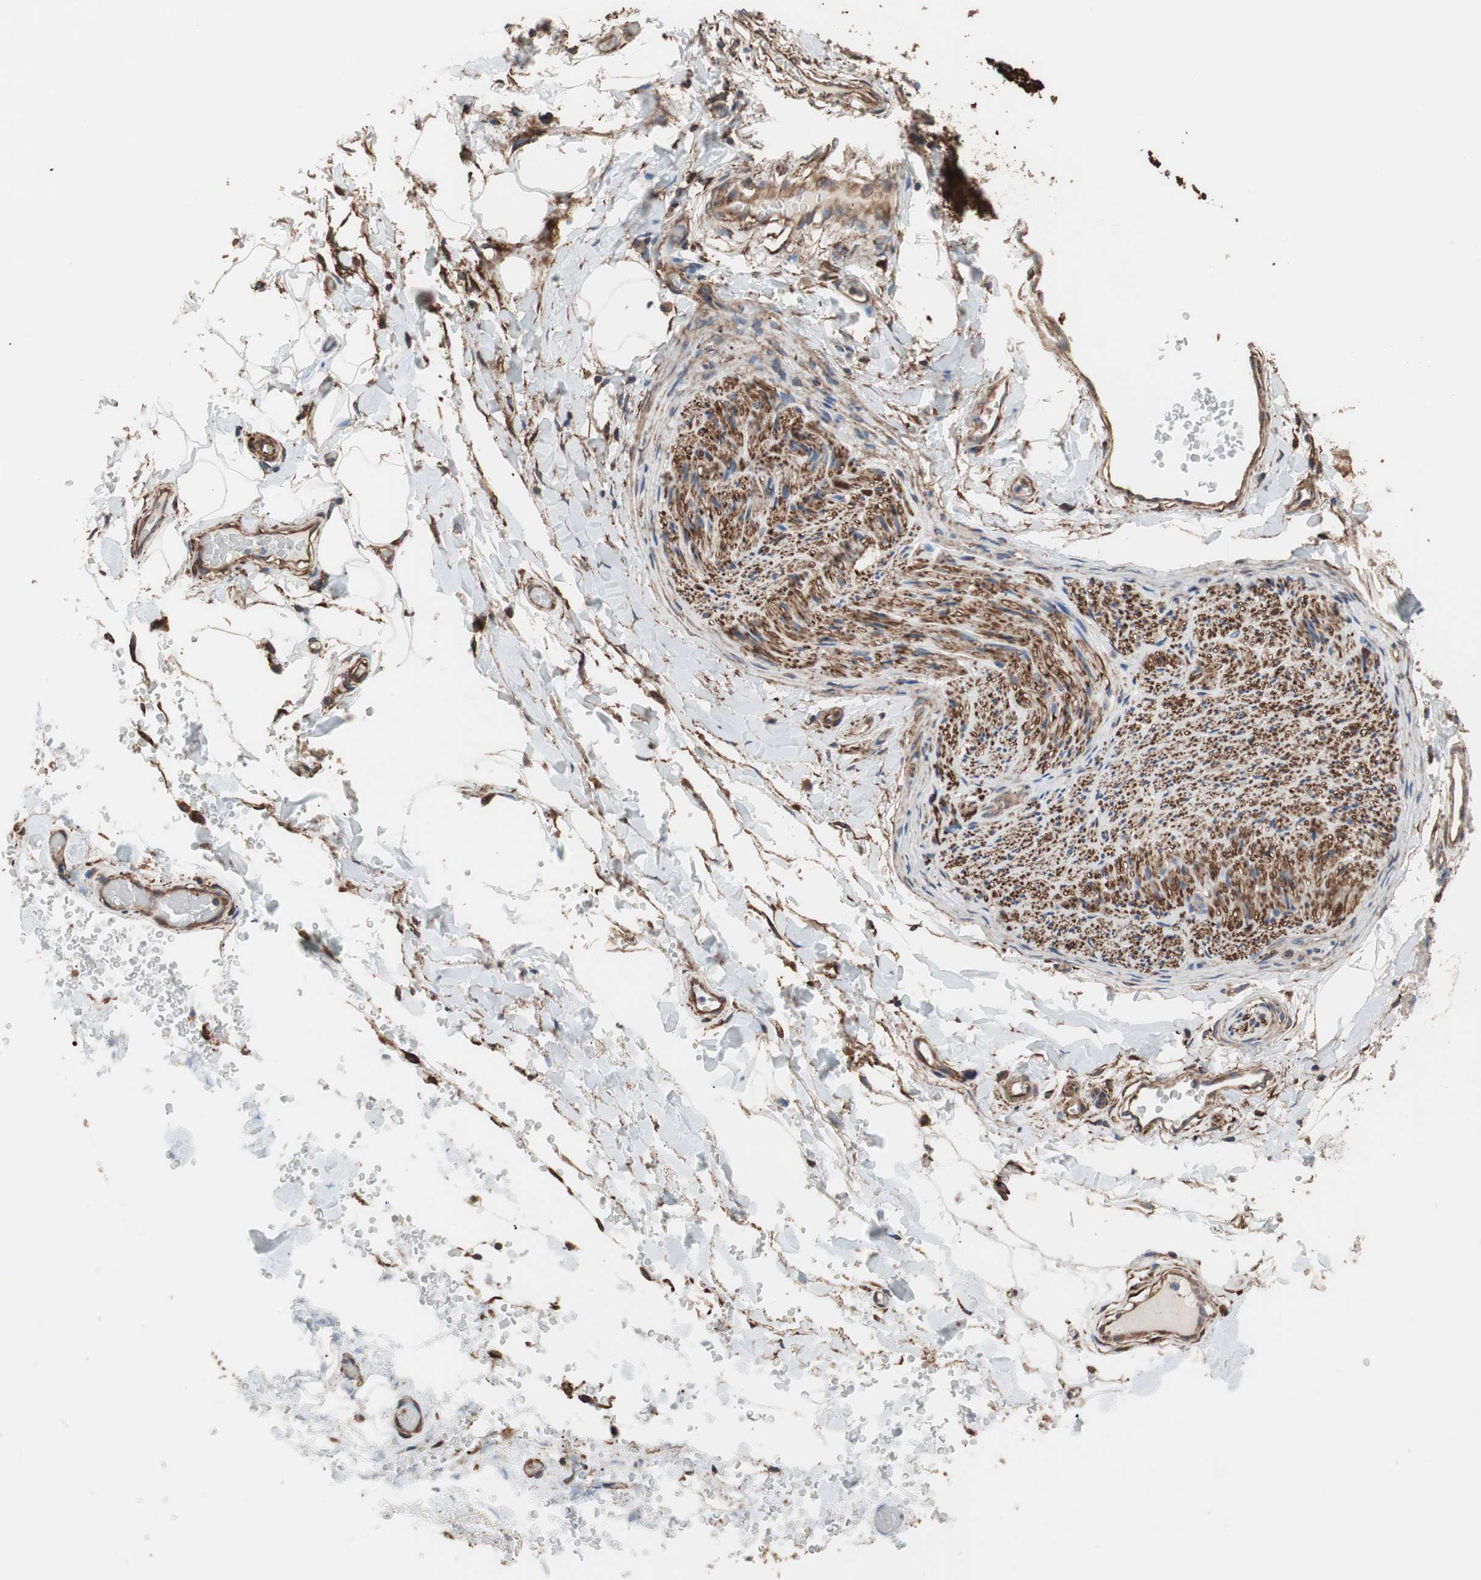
{"staining": {"intensity": "moderate", "quantity": ">75%", "location": "cytoplasmic/membranous"}, "tissue": "adipose tissue", "cell_type": "Adipocytes", "image_type": "normal", "snomed": [{"axis": "morphology", "description": "Normal tissue, NOS"}, {"axis": "morphology", "description": "Carcinoma, NOS"}, {"axis": "topography", "description": "Pancreas"}, {"axis": "topography", "description": "Peripheral nerve tissue"}], "caption": "An immunohistochemistry histopathology image of normal tissue is shown. Protein staining in brown labels moderate cytoplasmic/membranous positivity in adipose tissue within adipocytes. (brown staining indicates protein expression, while blue staining denotes nuclei).", "gene": "GPSM2", "patient": {"sex": "female", "age": 29}}